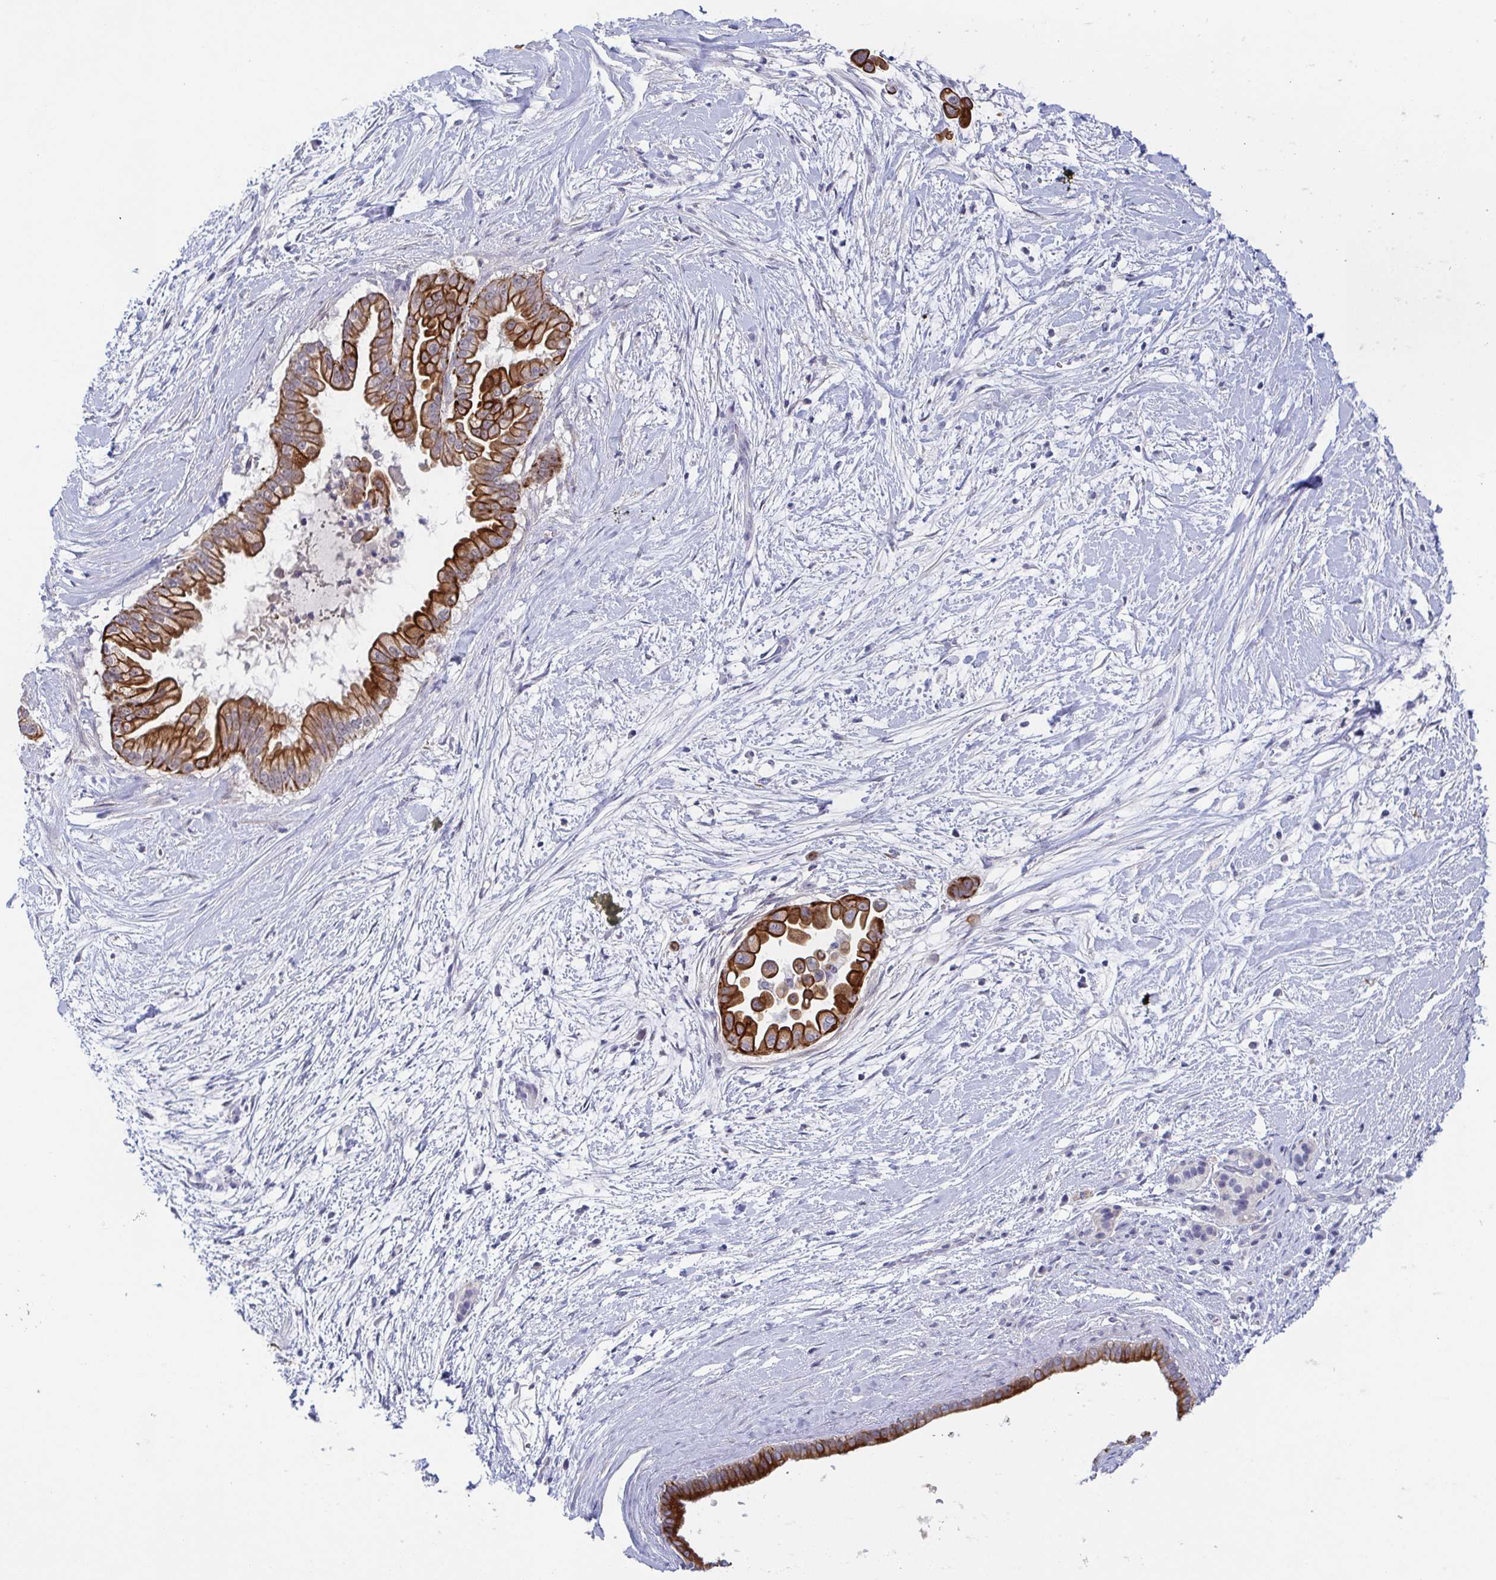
{"staining": {"intensity": "strong", "quantity": "25%-75%", "location": "cytoplasmic/membranous"}, "tissue": "pancreatic cancer", "cell_type": "Tumor cells", "image_type": "cancer", "snomed": [{"axis": "morphology", "description": "Adenocarcinoma, NOS"}, {"axis": "topography", "description": "Pancreas"}], "caption": "Human pancreatic cancer stained with a protein marker demonstrates strong staining in tumor cells.", "gene": "RHOV", "patient": {"sex": "female", "age": 69}}